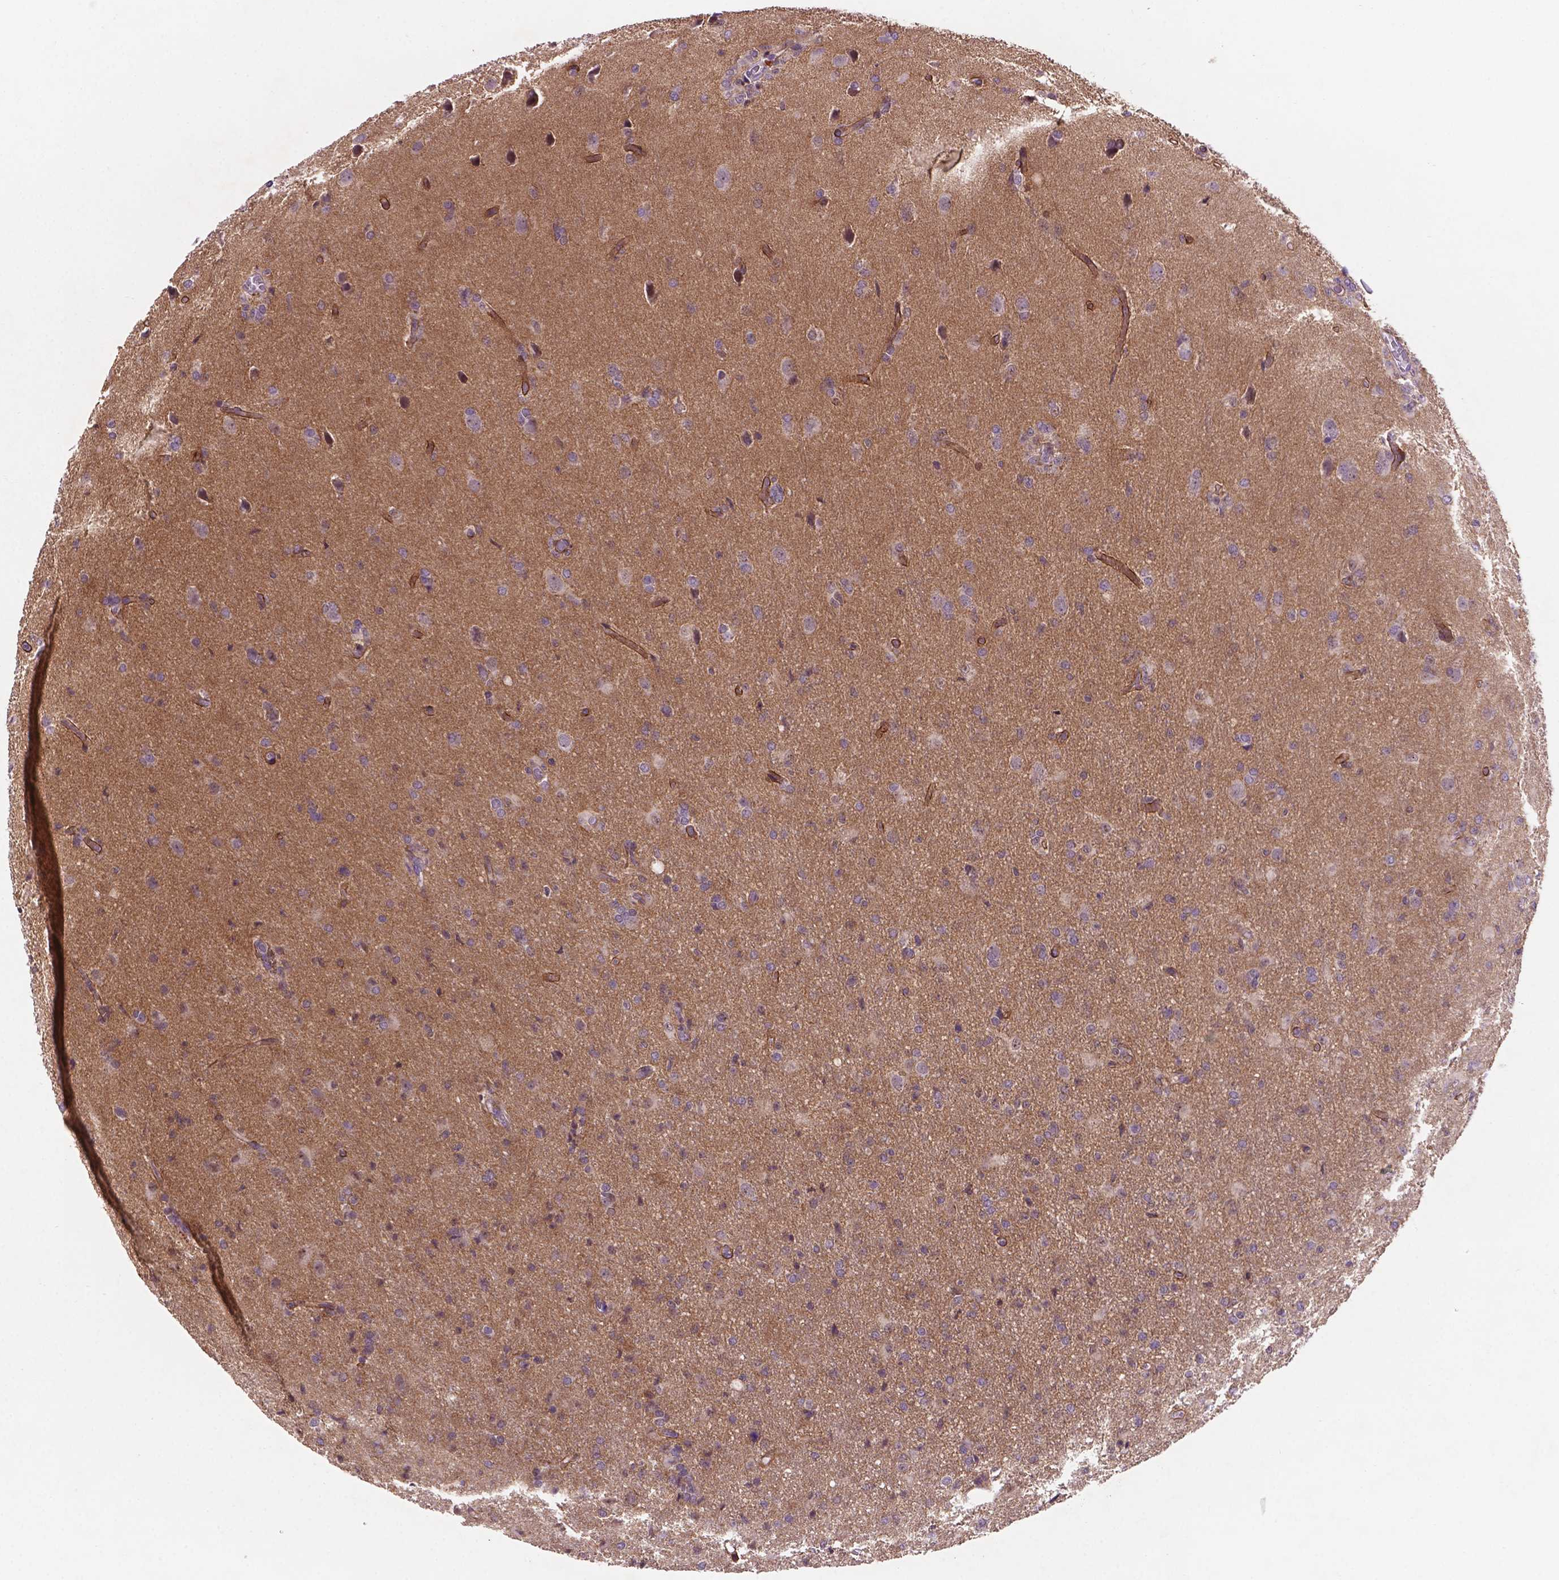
{"staining": {"intensity": "negative", "quantity": "none", "location": "none"}, "tissue": "glioma", "cell_type": "Tumor cells", "image_type": "cancer", "snomed": [{"axis": "morphology", "description": "Glioma, malignant, High grade"}, {"axis": "topography", "description": "Brain"}], "caption": "Tumor cells show no significant protein expression in malignant high-grade glioma.", "gene": "GXYLT2", "patient": {"sex": "male", "age": 68}}